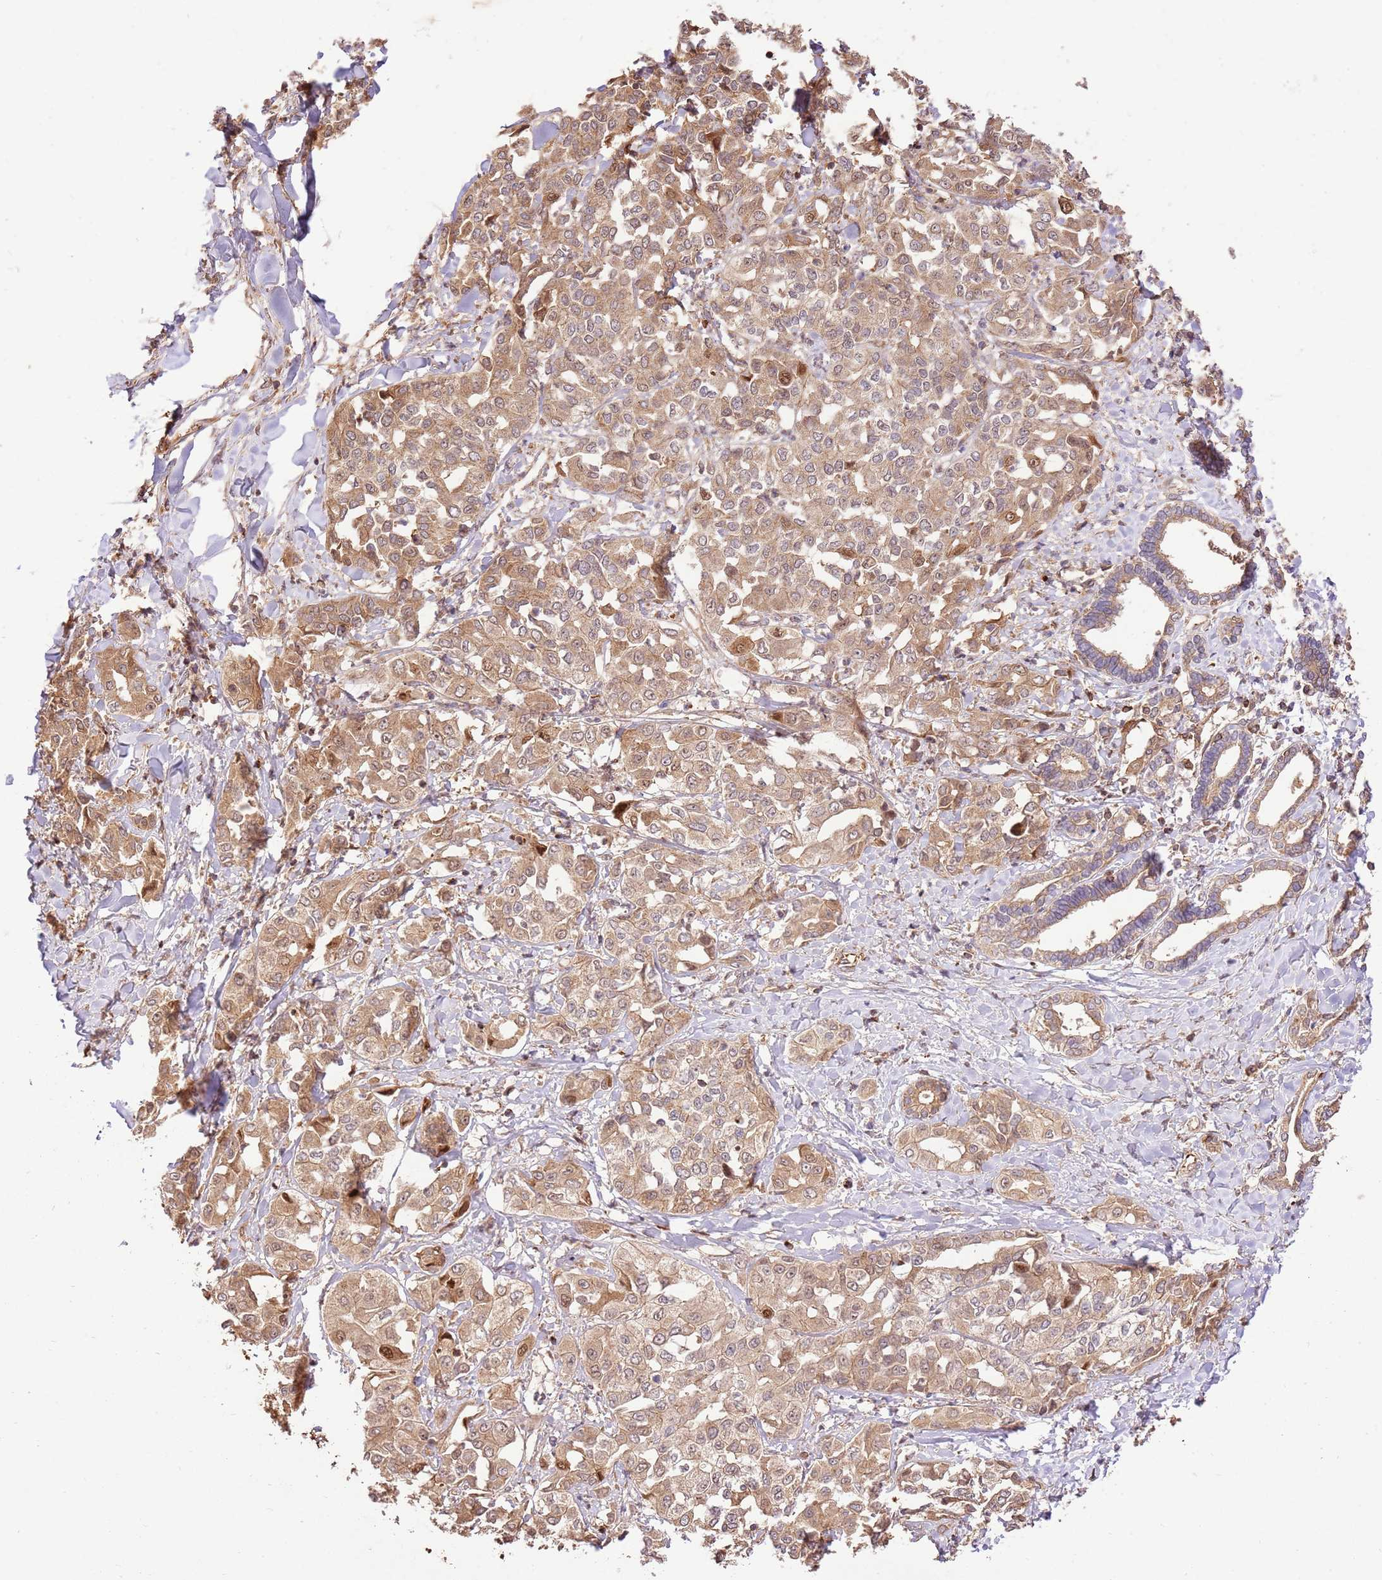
{"staining": {"intensity": "moderate", "quantity": ">75%", "location": "cytoplasmic/membranous"}, "tissue": "liver cancer", "cell_type": "Tumor cells", "image_type": "cancer", "snomed": [{"axis": "morphology", "description": "Cholangiocarcinoma"}, {"axis": "topography", "description": "Liver"}], "caption": "DAB (3,3'-diaminobenzidine) immunohistochemical staining of human liver cancer (cholangiocarcinoma) demonstrates moderate cytoplasmic/membranous protein expression in about >75% of tumor cells.", "gene": "KATNAL2", "patient": {"sex": "female", "age": 77}}